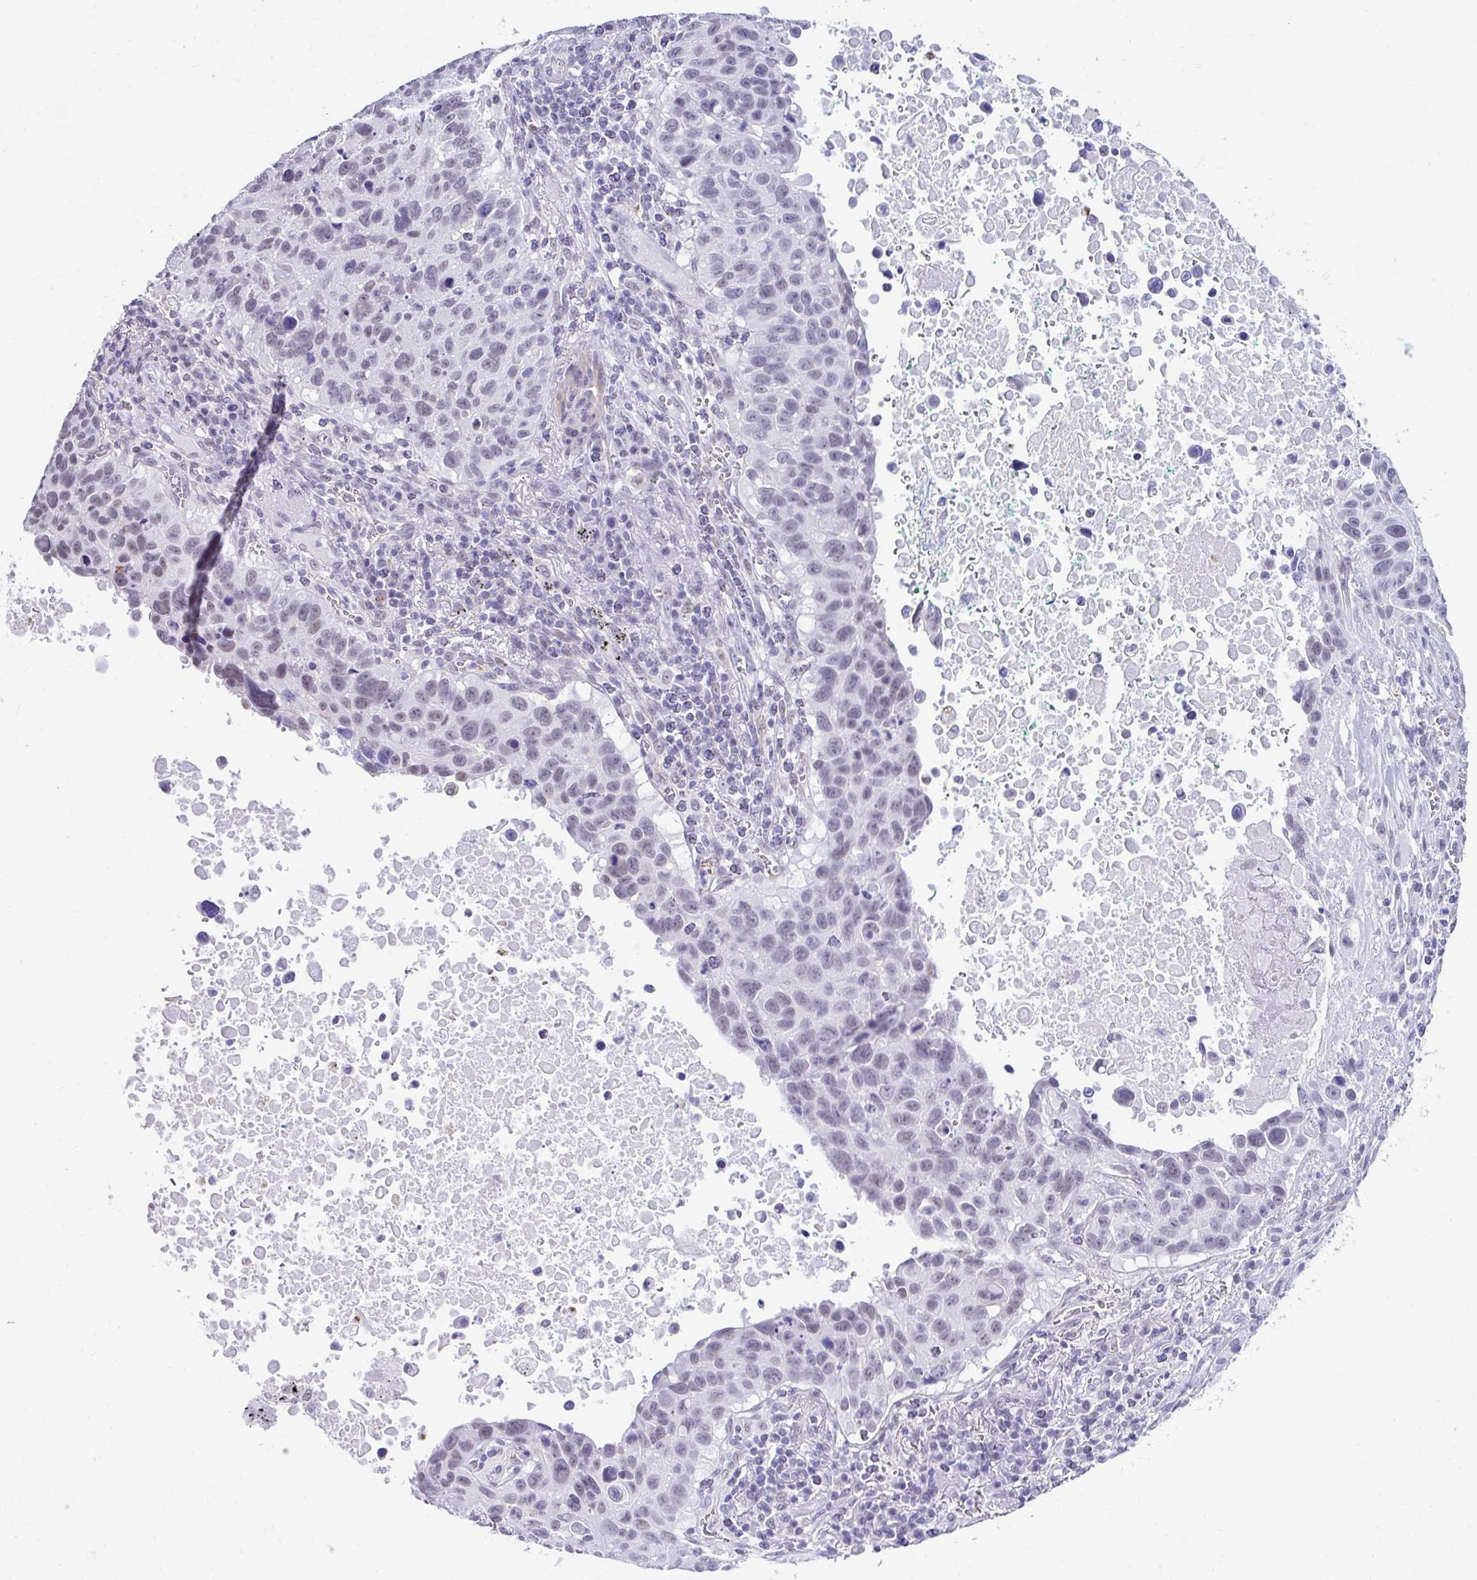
{"staining": {"intensity": "weak", "quantity": "<25%", "location": "nuclear"}, "tissue": "lung cancer", "cell_type": "Tumor cells", "image_type": "cancer", "snomed": [{"axis": "morphology", "description": "Squamous cell carcinoma, NOS"}, {"axis": "topography", "description": "Lung"}], "caption": "Micrograph shows no significant protein staining in tumor cells of lung squamous cell carcinoma. (DAB (3,3'-diaminobenzidine) immunohistochemistry visualized using brightfield microscopy, high magnification).", "gene": "DCAF17", "patient": {"sex": "male", "age": 66}}